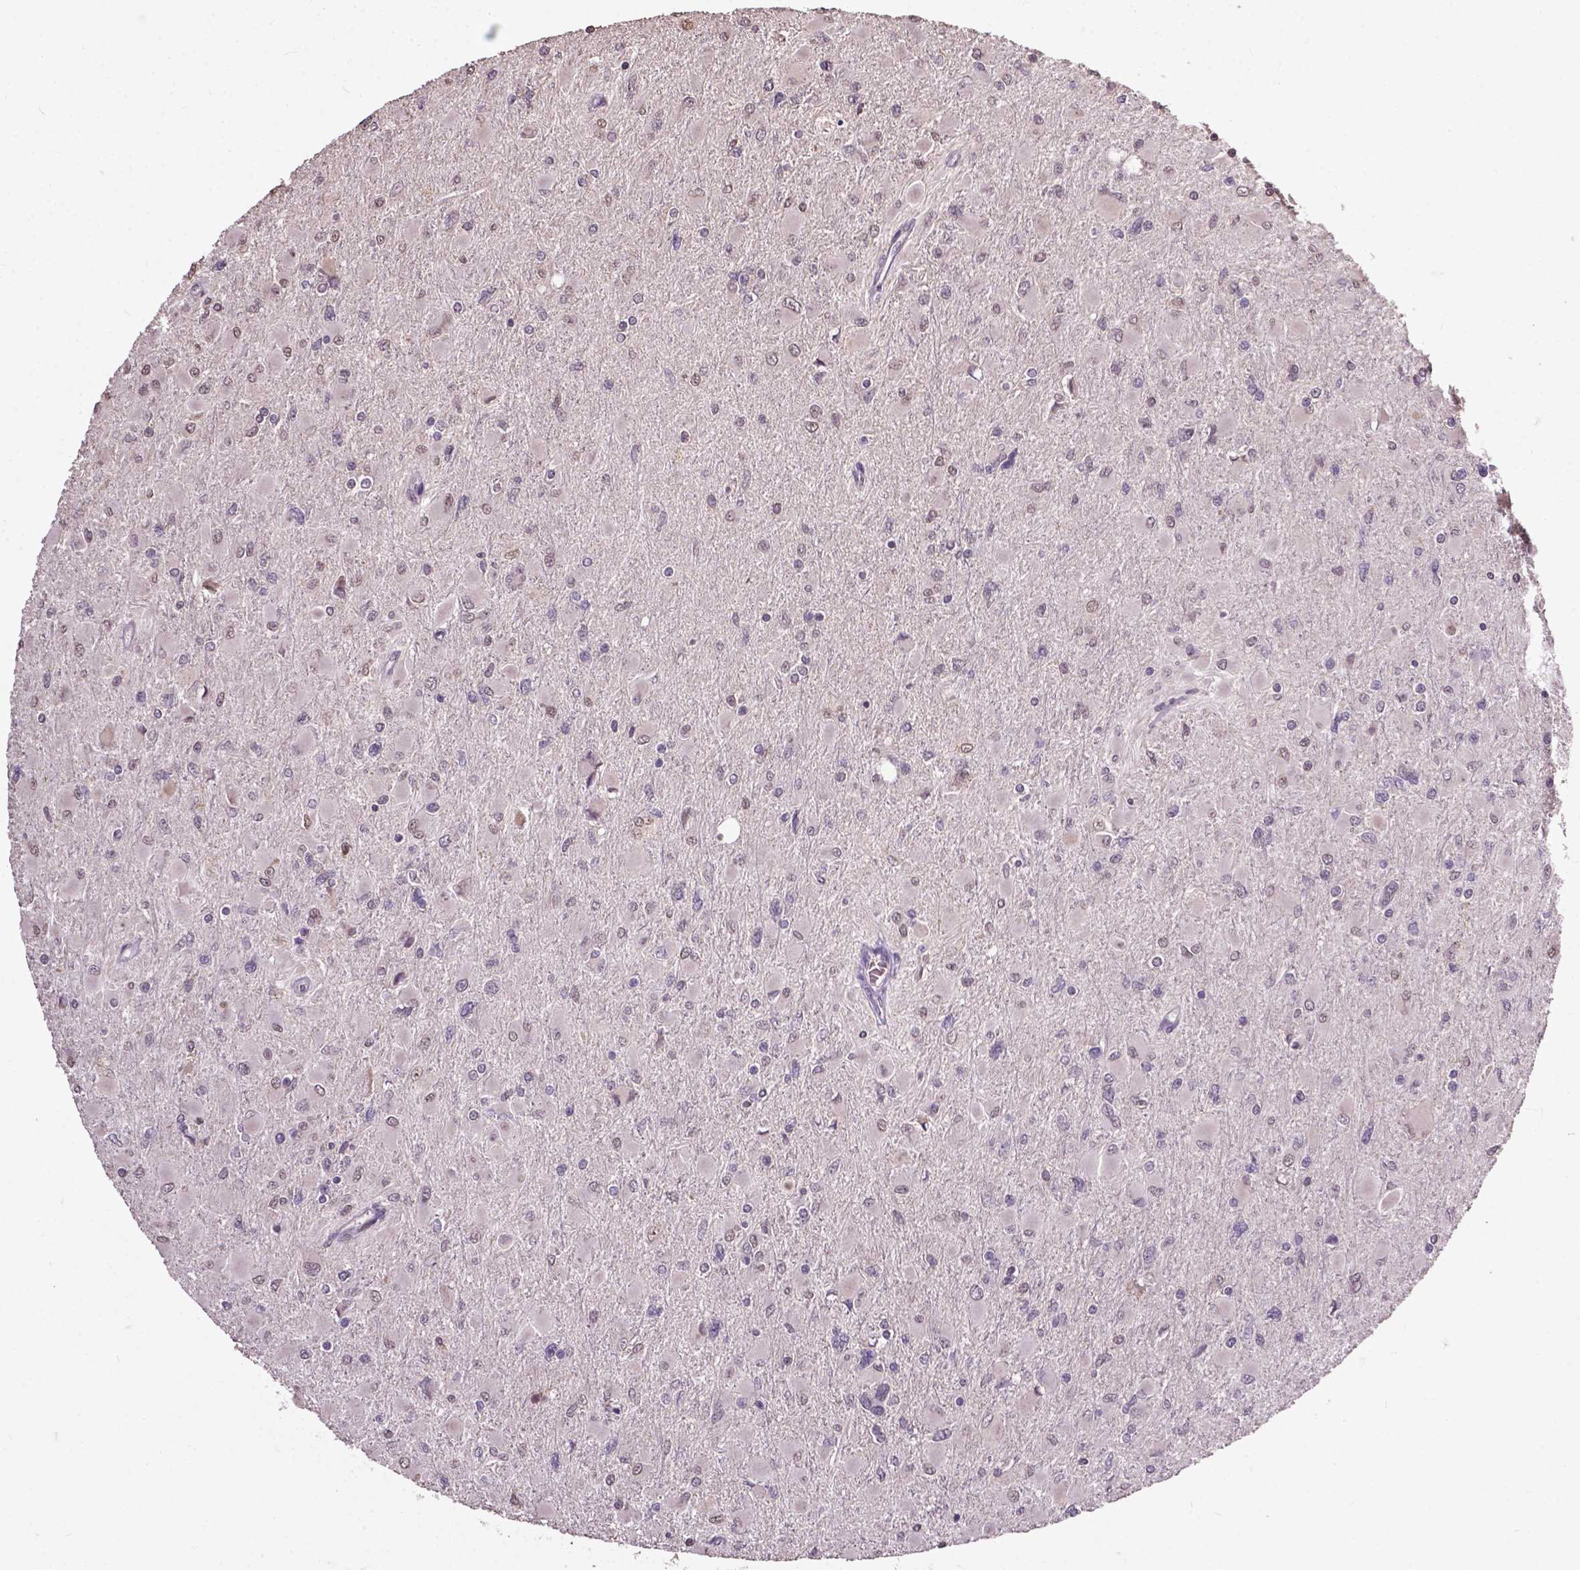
{"staining": {"intensity": "negative", "quantity": "none", "location": "none"}, "tissue": "glioma", "cell_type": "Tumor cells", "image_type": "cancer", "snomed": [{"axis": "morphology", "description": "Glioma, malignant, High grade"}, {"axis": "topography", "description": "Cerebral cortex"}], "caption": "High power microscopy micrograph of an IHC photomicrograph of glioma, revealing no significant positivity in tumor cells.", "gene": "GLRA2", "patient": {"sex": "female", "age": 36}}